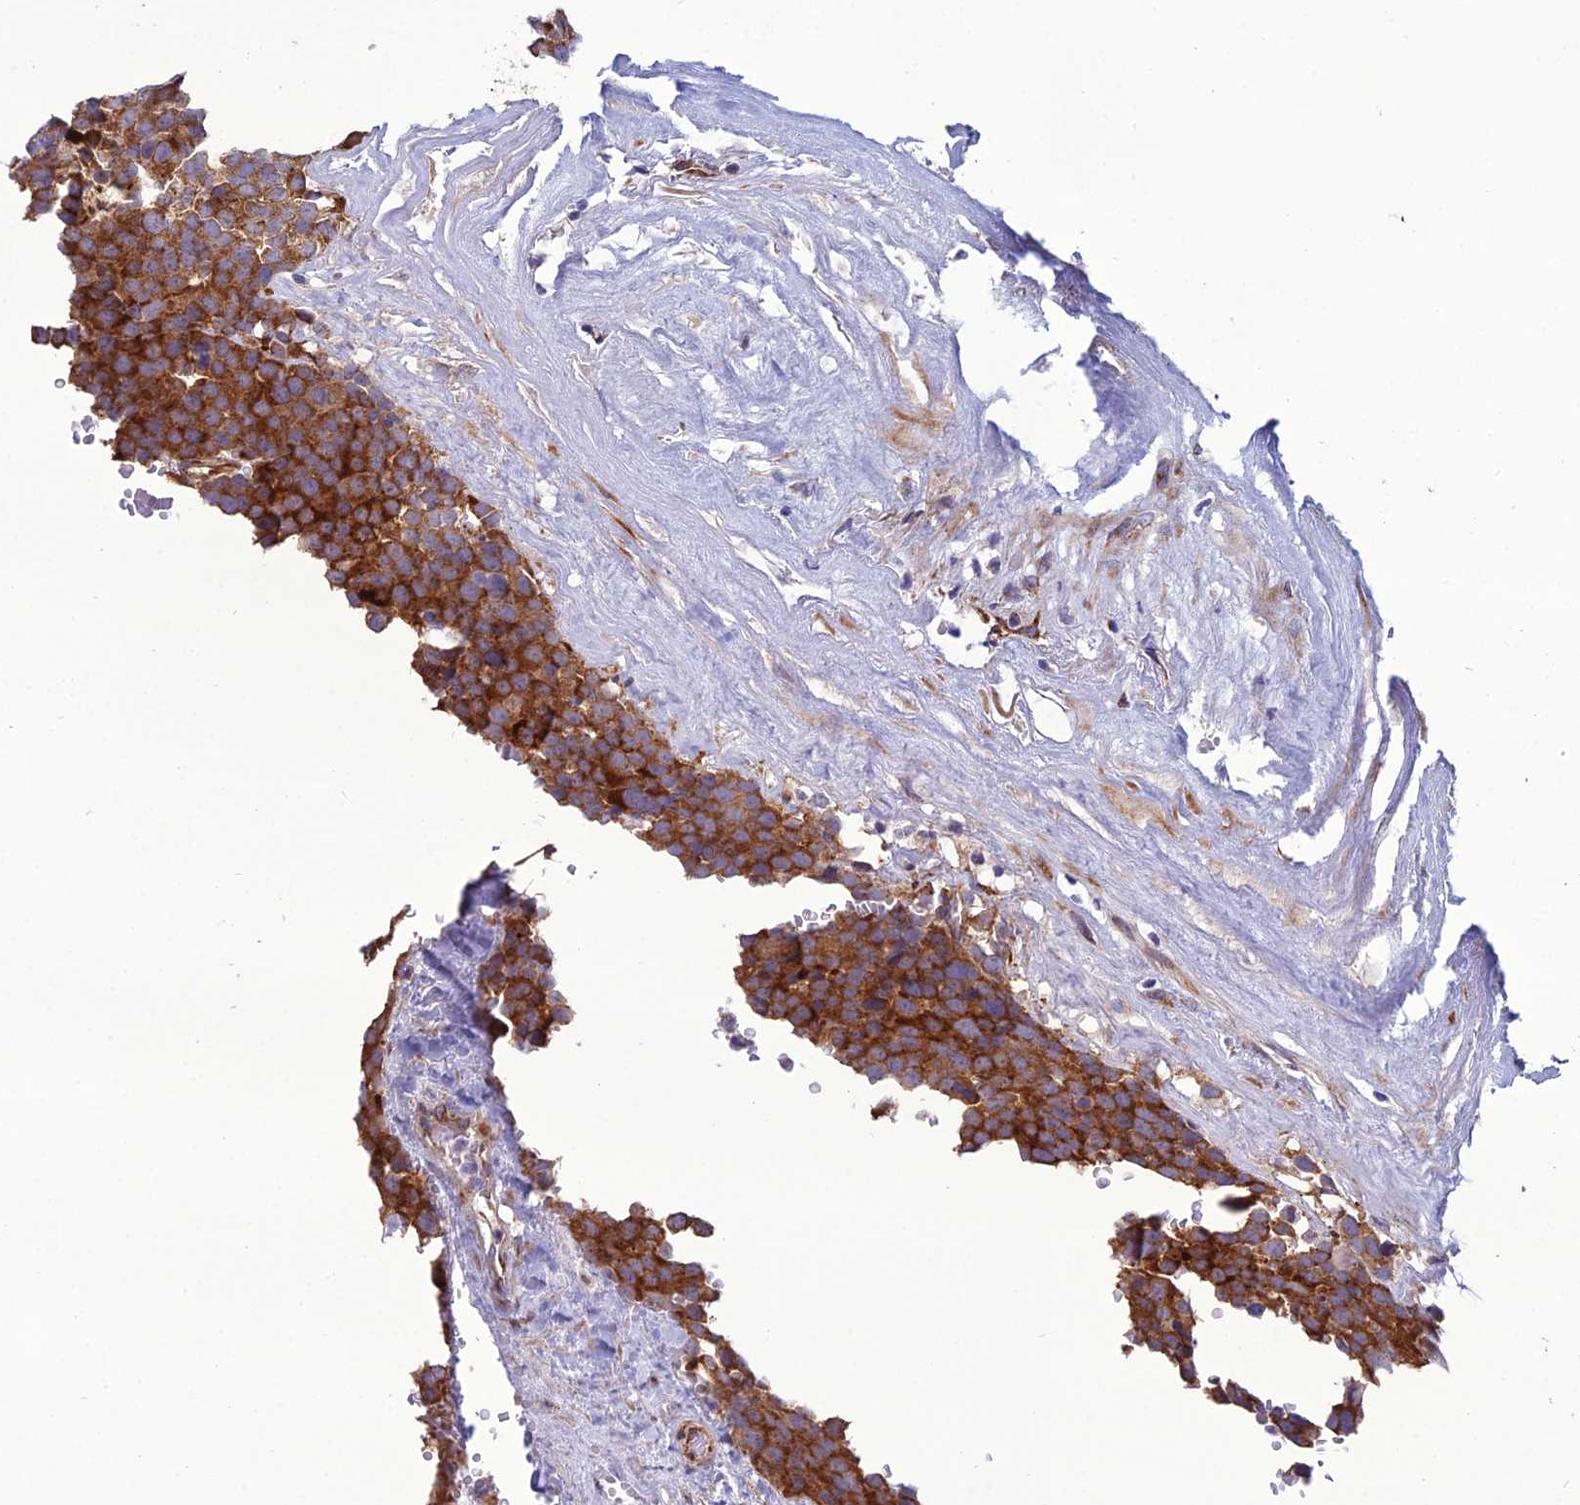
{"staining": {"intensity": "strong", "quantity": ">75%", "location": "cytoplasmic/membranous"}, "tissue": "testis cancer", "cell_type": "Tumor cells", "image_type": "cancer", "snomed": [{"axis": "morphology", "description": "Seminoma, NOS"}, {"axis": "topography", "description": "Testis"}], "caption": "IHC of human seminoma (testis) demonstrates high levels of strong cytoplasmic/membranous positivity in about >75% of tumor cells. (DAB IHC with brightfield microscopy, high magnification).", "gene": "NODAL", "patient": {"sex": "male", "age": 71}}